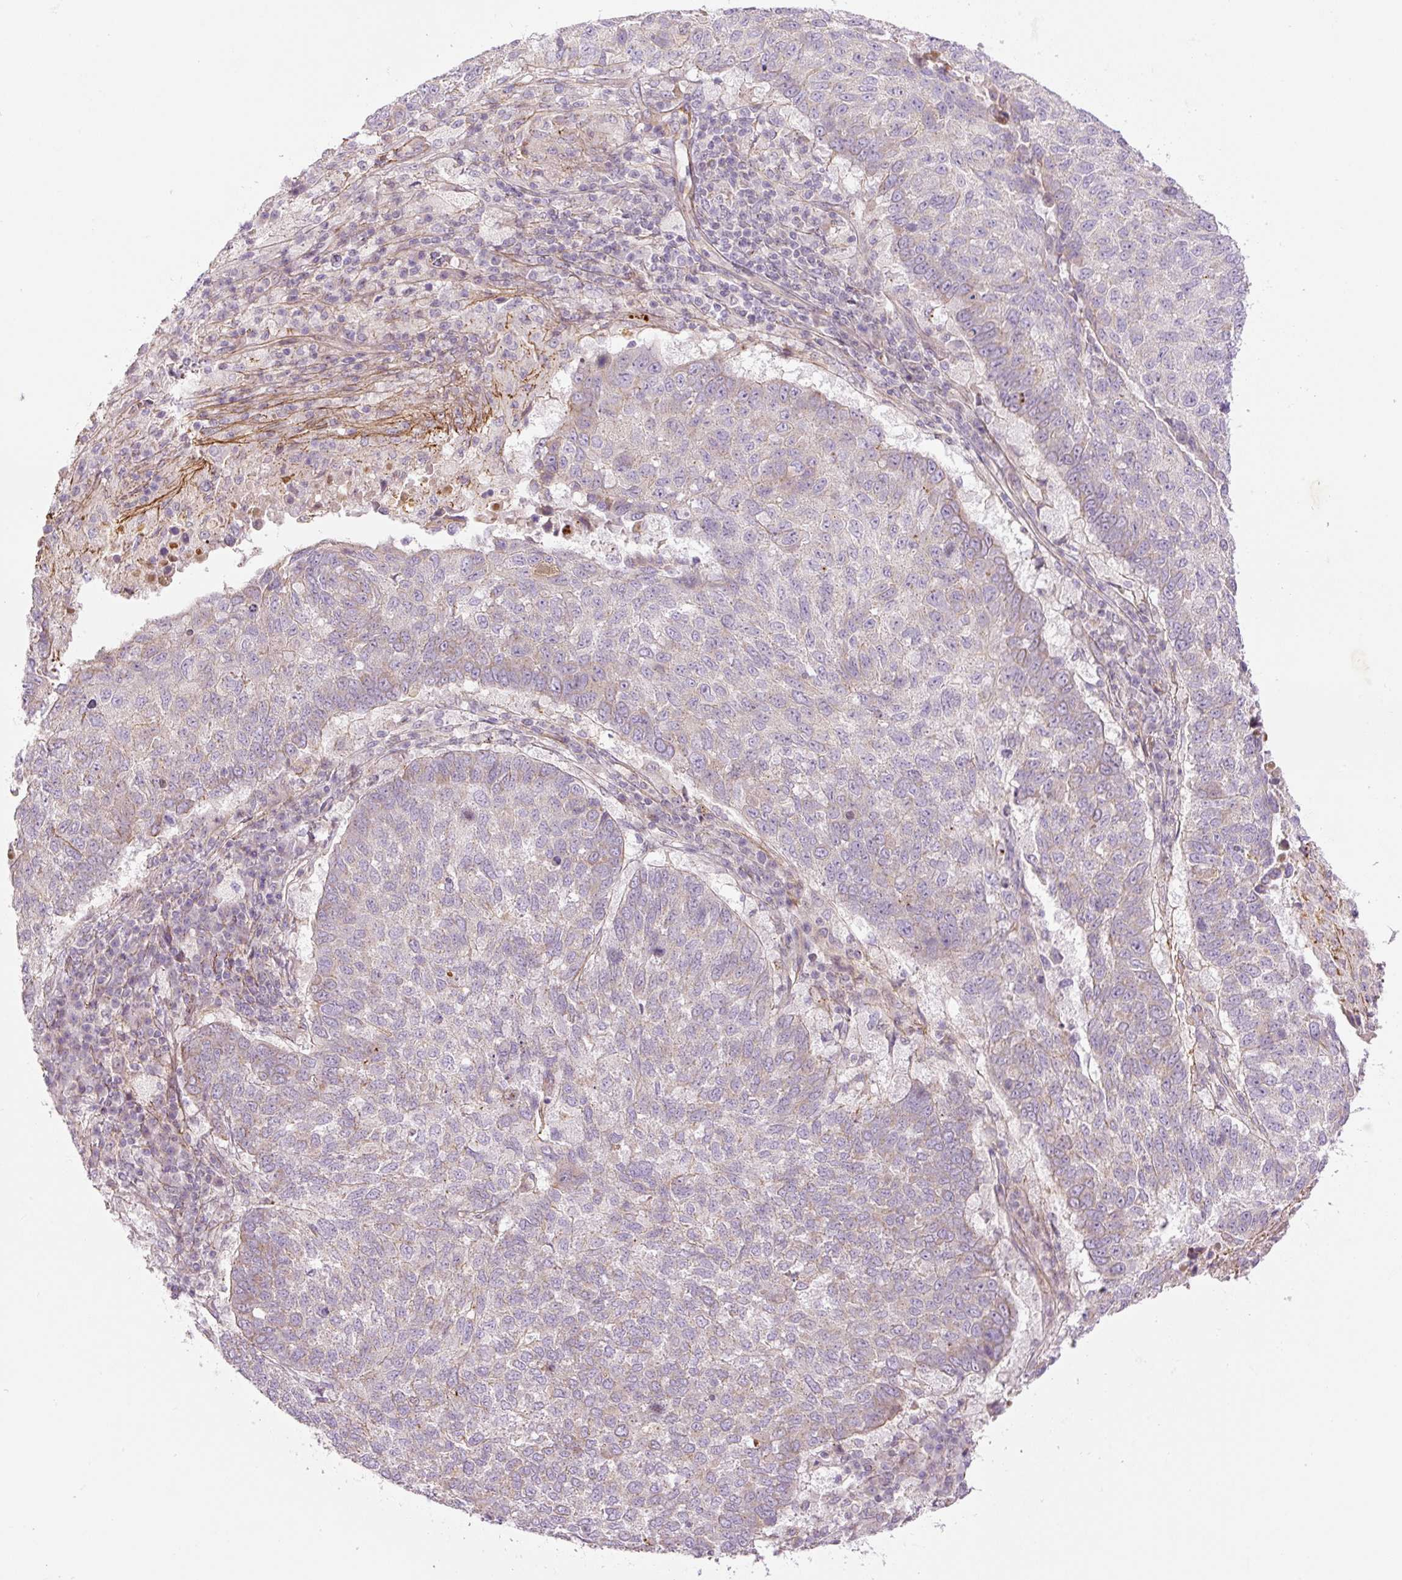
{"staining": {"intensity": "weak", "quantity": "<25%", "location": "cytoplasmic/membranous"}, "tissue": "lung cancer", "cell_type": "Tumor cells", "image_type": "cancer", "snomed": [{"axis": "morphology", "description": "Squamous cell carcinoma, NOS"}, {"axis": "topography", "description": "Lung"}], "caption": "A high-resolution micrograph shows immunohistochemistry (IHC) staining of lung squamous cell carcinoma, which demonstrates no significant positivity in tumor cells. Brightfield microscopy of IHC stained with DAB (3,3'-diaminobenzidine) (brown) and hematoxylin (blue), captured at high magnification.", "gene": "CCNI2", "patient": {"sex": "male", "age": 73}}